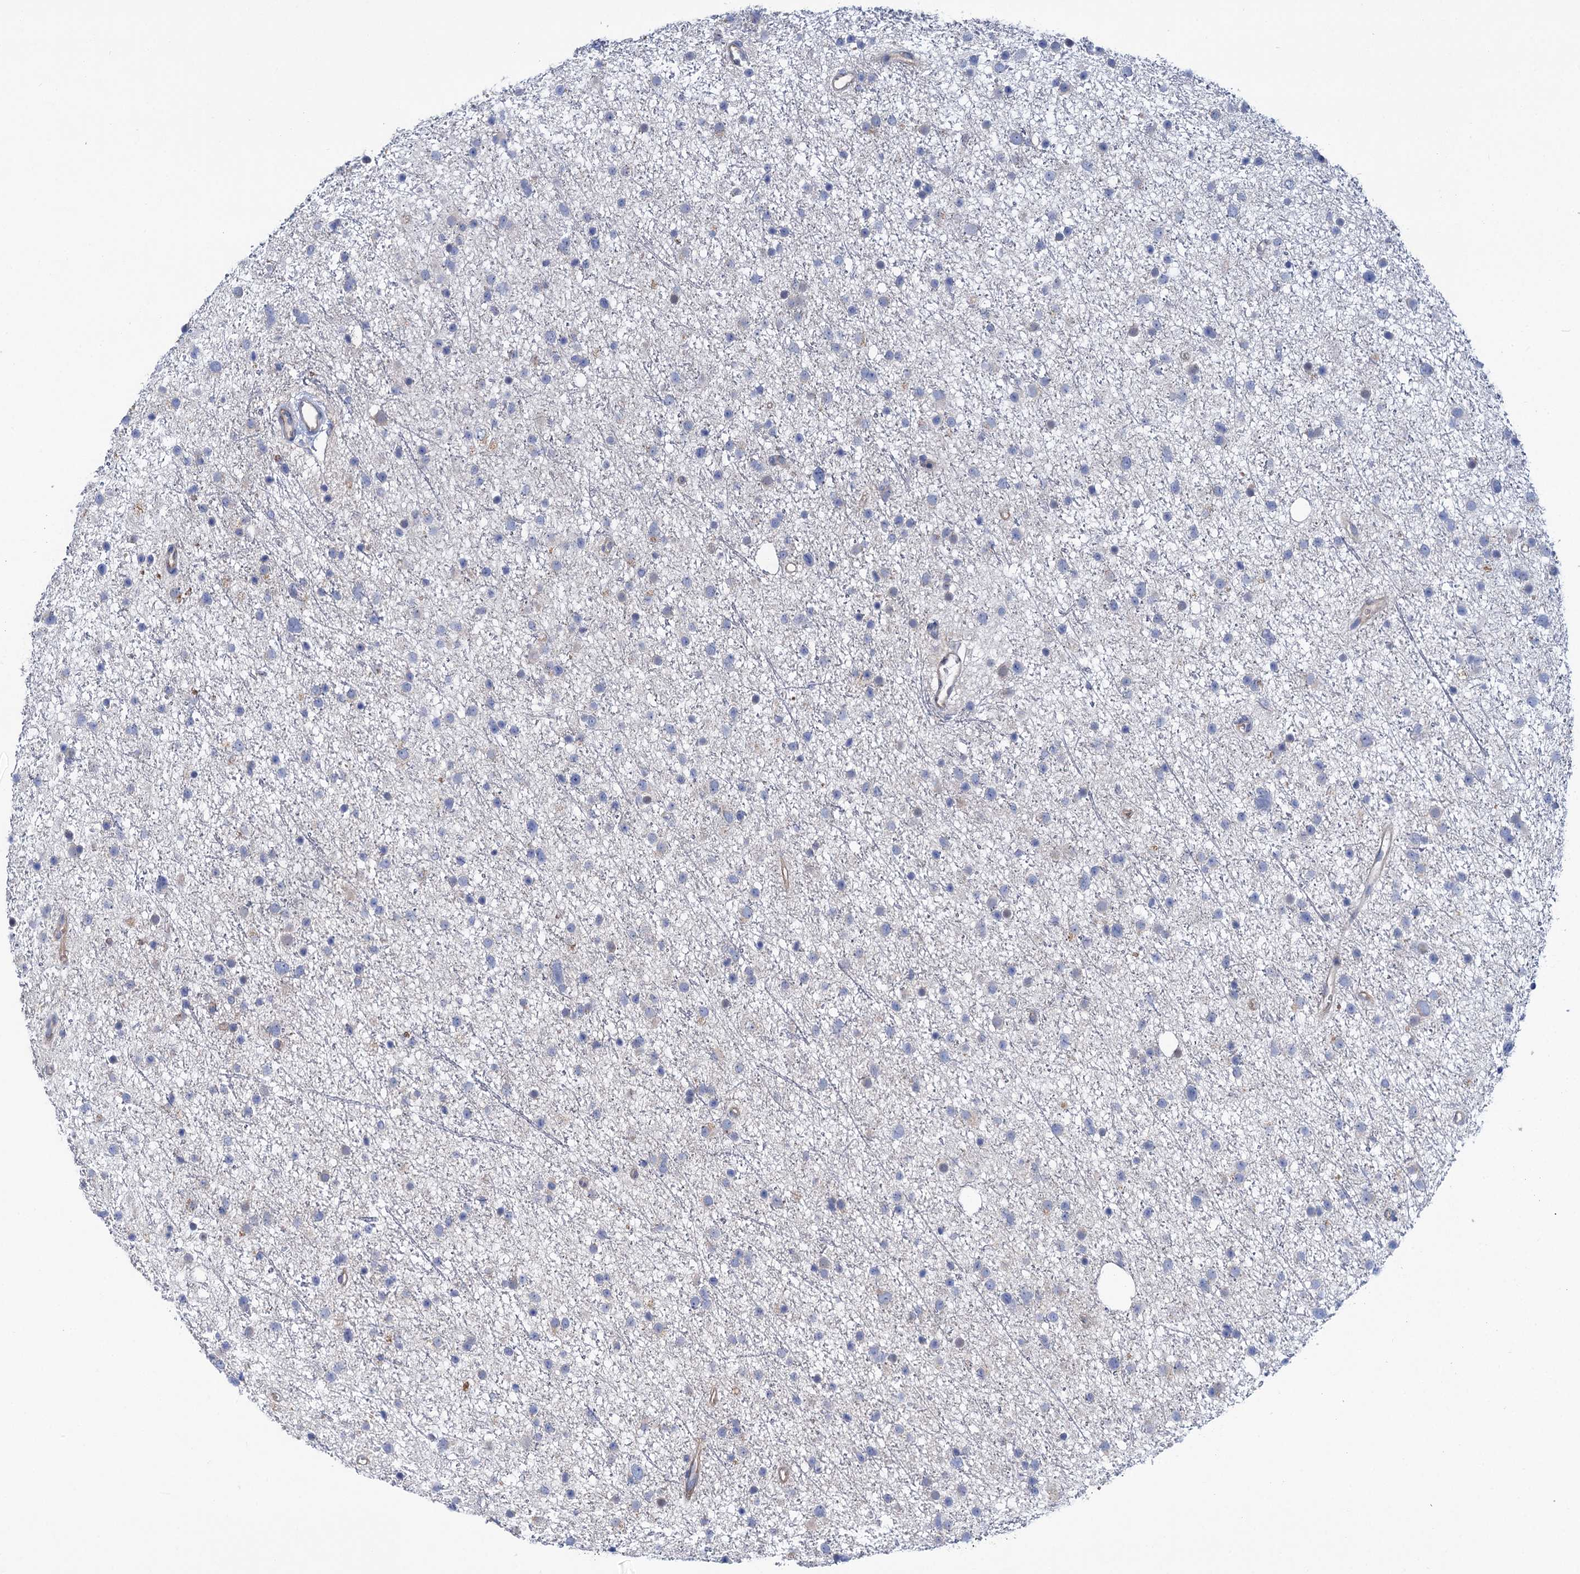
{"staining": {"intensity": "negative", "quantity": "none", "location": "none"}, "tissue": "glioma", "cell_type": "Tumor cells", "image_type": "cancer", "snomed": [{"axis": "morphology", "description": "Glioma, malignant, Low grade"}, {"axis": "topography", "description": "Cerebral cortex"}], "caption": "Micrograph shows no protein positivity in tumor cells of glioma tissue.", "gene": "TRIM55", "patient": {"sex": "female", "age": 39}}